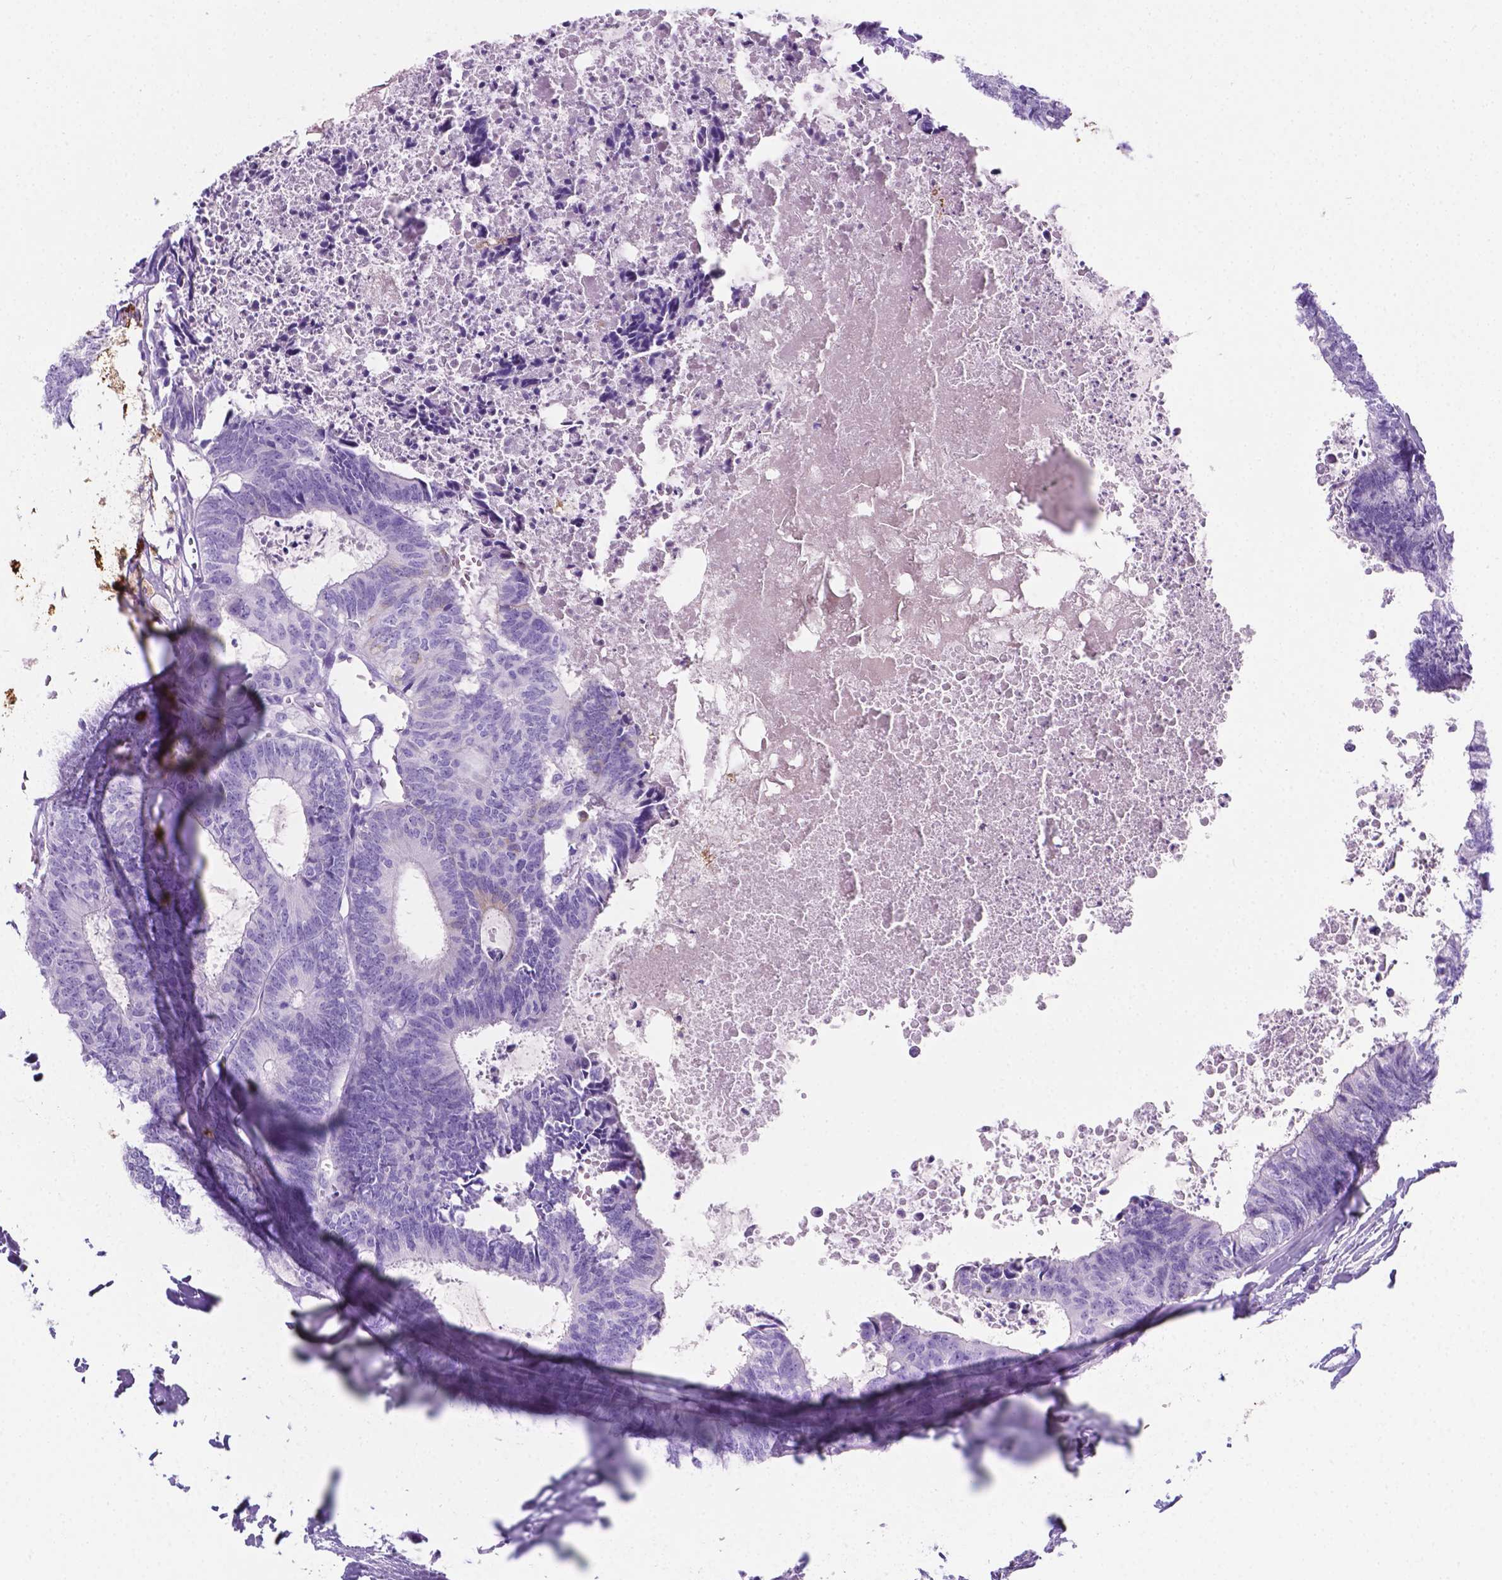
{"staining": {"intensity": "negative", "quantity": "none", "location": "none"}, "tissue": "colorectal cancer", "cell_type": "Tumor cells", "image_type": "cancer", "snomed": [{"axis": "morphology", "description": "Adenocarcinoma, NOS"}, {"axis": "topography", "description": "Colon"}, {"axis": "topography", "description": "Rectum"}], "caption": "An immunohistochemistry (IHC) photomicrograph of colorectal cancer (adenocarcinoma) is shown. There is no staining in tumor cells of colorectal cancer (adenocarcinoma).", "gene": "MACF1", "patient": {"sex": "male", "age": 57}}